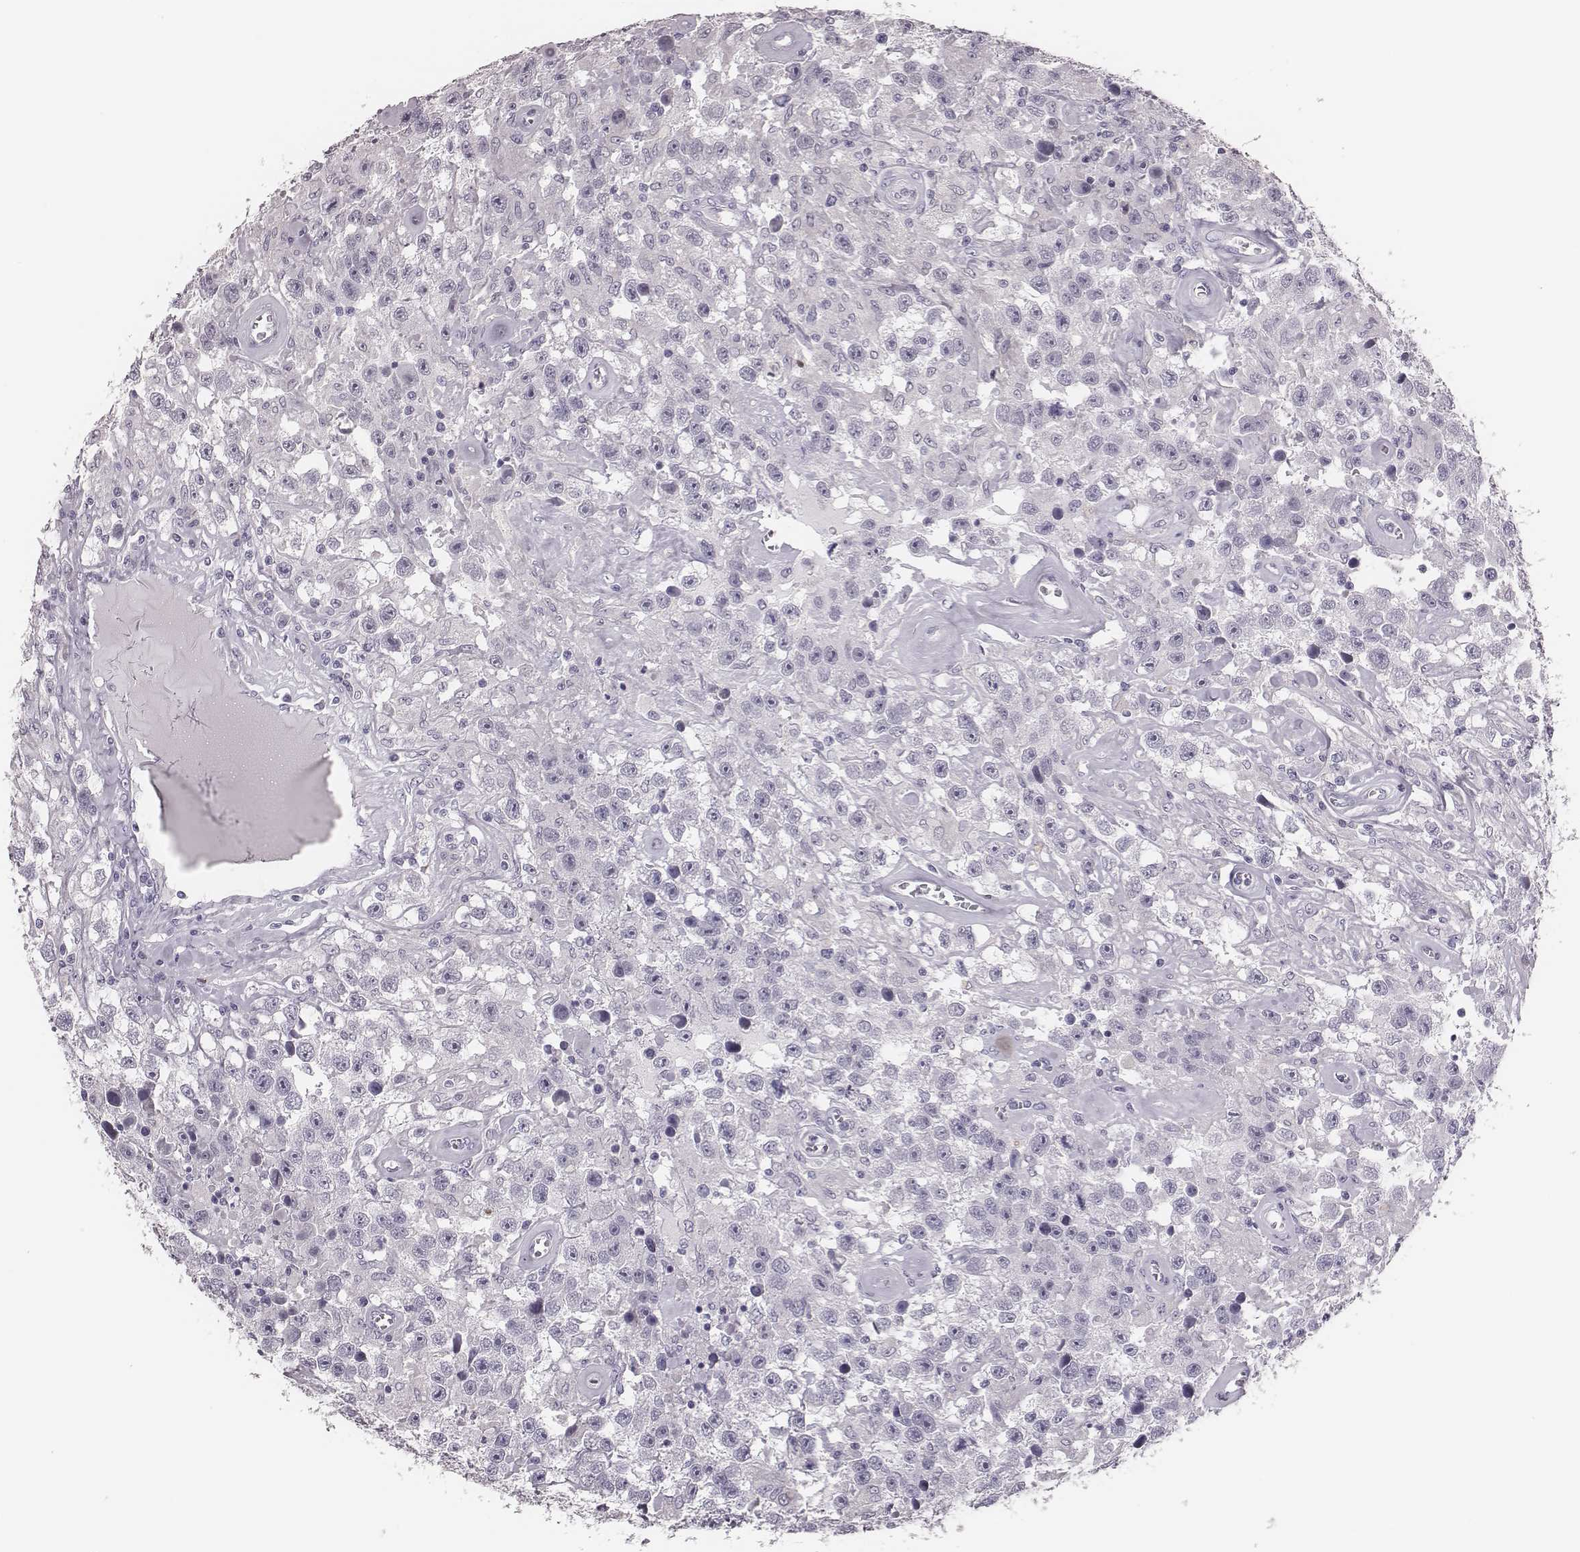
{"staining": {"intensity": "negative", "quantity": "none", "location": "none"}, "tissue": "testis cancer", "cell_type": "Tumor cells", "image_type": "cancer", "snomed": [{"axis": "morphology", "description": "Seminoma, NOS"}, {"axis": "topography", "description": "Testis"}], "caption": "Immunohistochemistry of human testis seminoma reveals no expression in tumor cells.", "gene": "ADGRF4", "patient": {"sex": "male", "age": 43}}